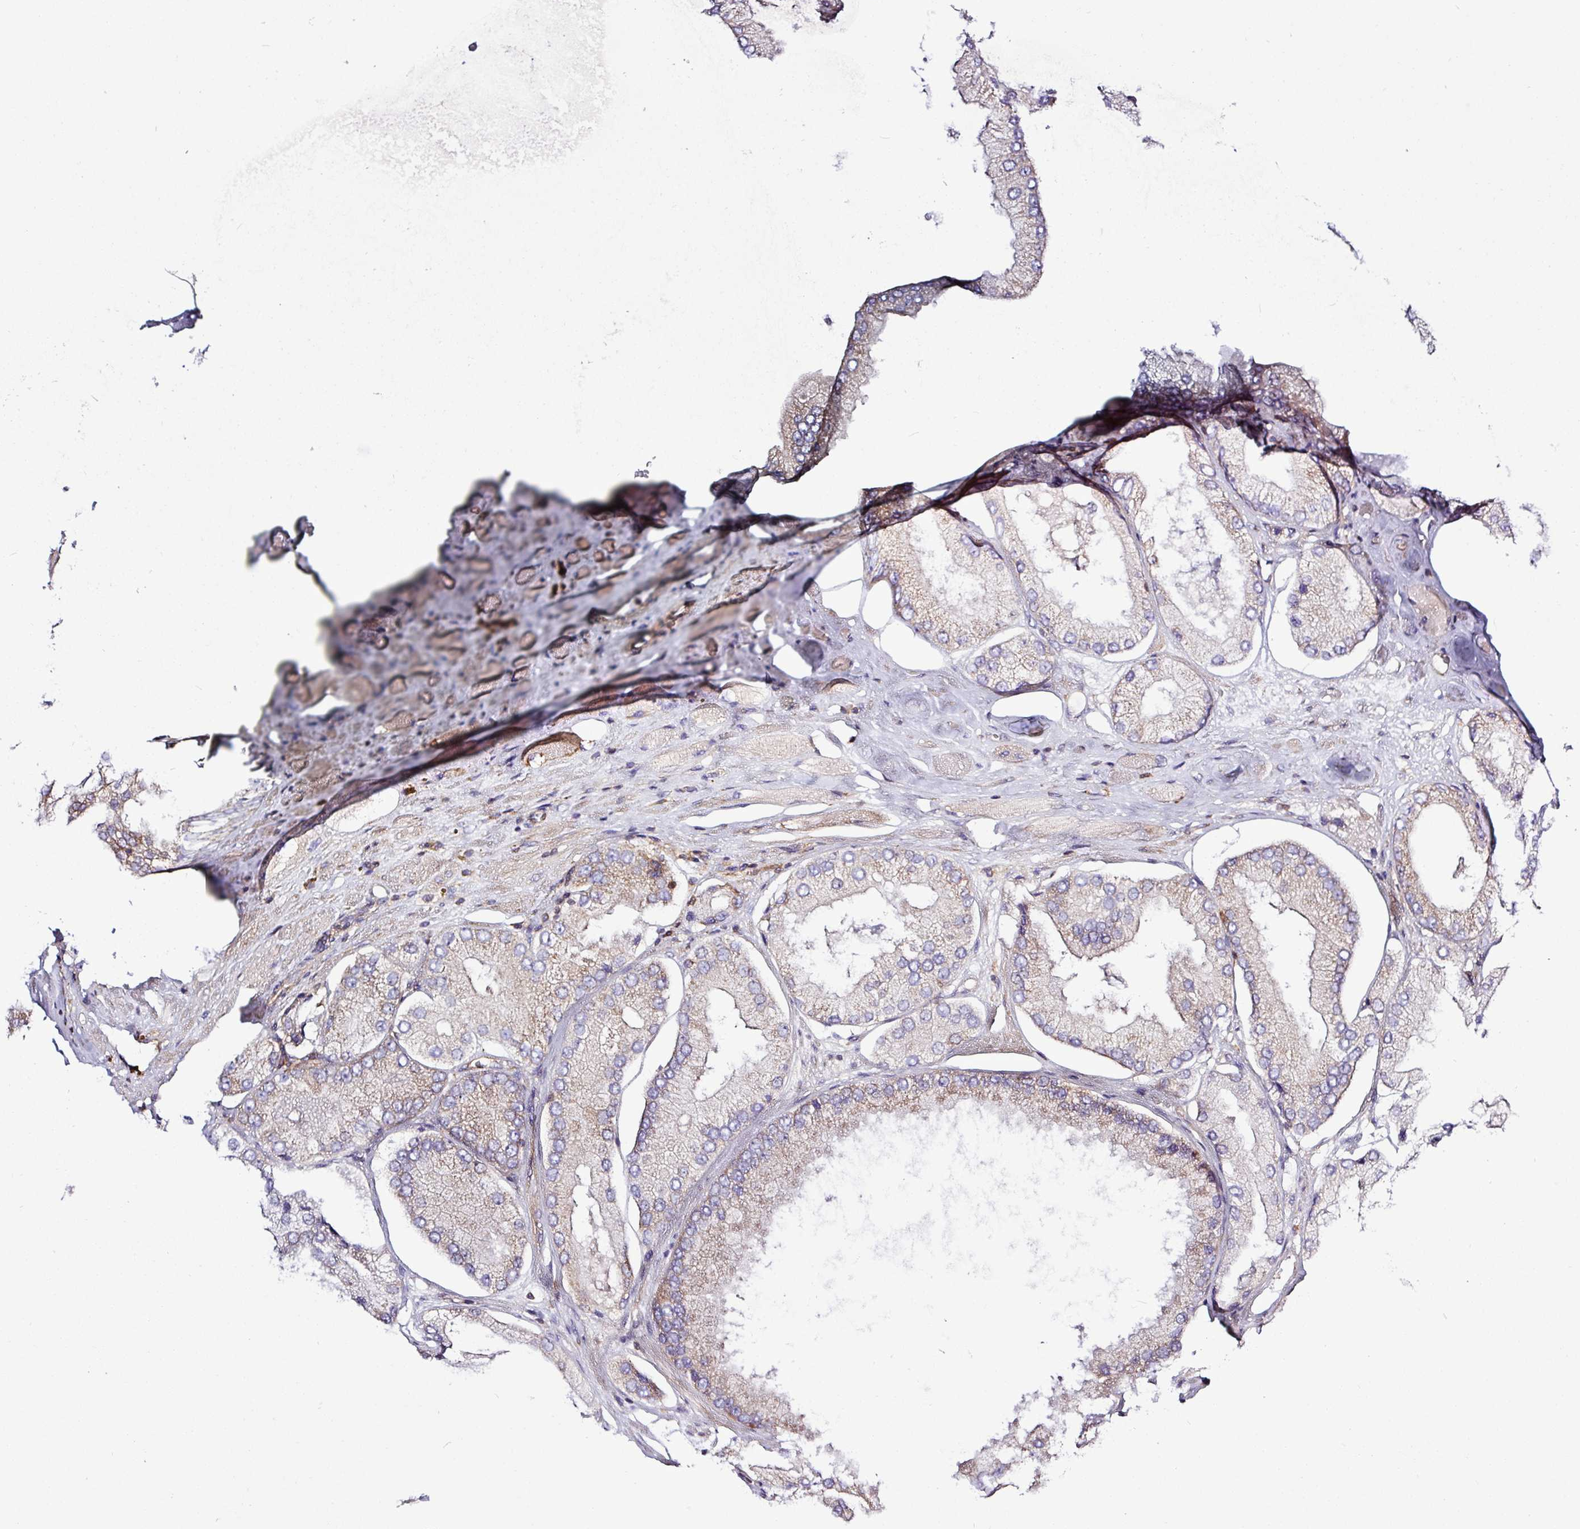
{"staining": {"intensity": "weak", "quantity": ">75%", "location": "cytoplasmic/membranous"}, "tissue": "prostate cancer", "cell_type": "Tumor cells", "image_type": "cancer", "snomed": [{"axis": "morphology", "description": "Adenocarcinoma, Low grade"}, {"axis": "topography", "description": "Prostate"}], "caption": "Tumor cells display low levels of weak cytoplasmic/membranous staining in about >75% of cells in human prostate cancer (adenocarcinoma (low-grade)). (DAB IHC, brown staining for protein, blue staining for nuclei).", "gene": "ACTR3", "patient": {"sex": "male", "age": 42}}